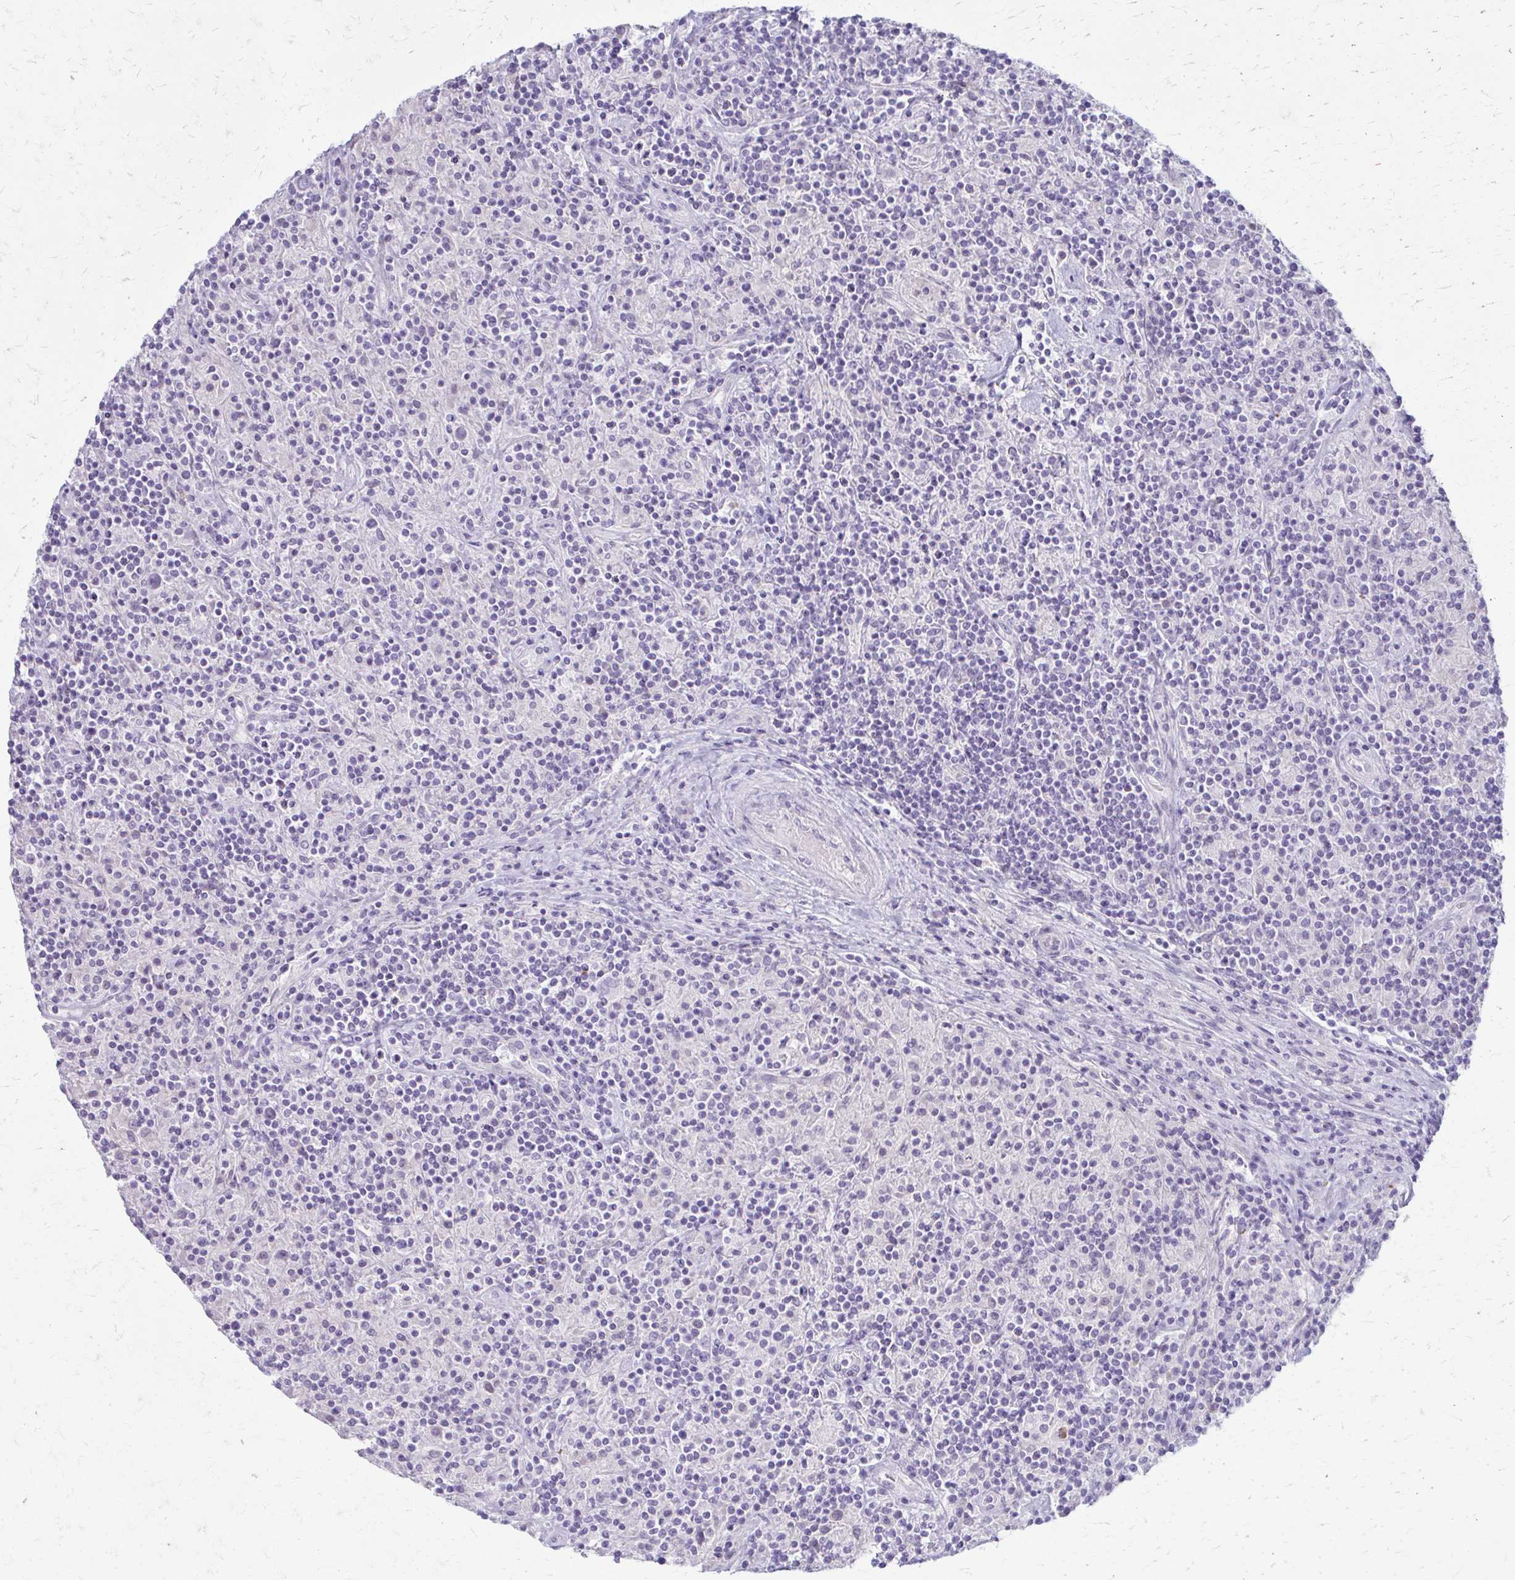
{"staining": {"intensity": "negative", "quantity": "none", "location": "none"}, "tissue": "lymphoma", "cell_type": "Tumor cells", "image_type": "cancer", "snomed": [{"axis": "morphology", "description": "Hodgkin's disease, NOS"}, {"axis": "topography", "description": "Lymph node"}], "caption": "This micrograph is of Hodgkin's disease stained with immunohistochemistry to label a protein in brown with the nuclei are counter-stained blue. There is no staining in tumor cells.", "gene": "PRKRA", "patient": {"sex": "male", "age": 70}}